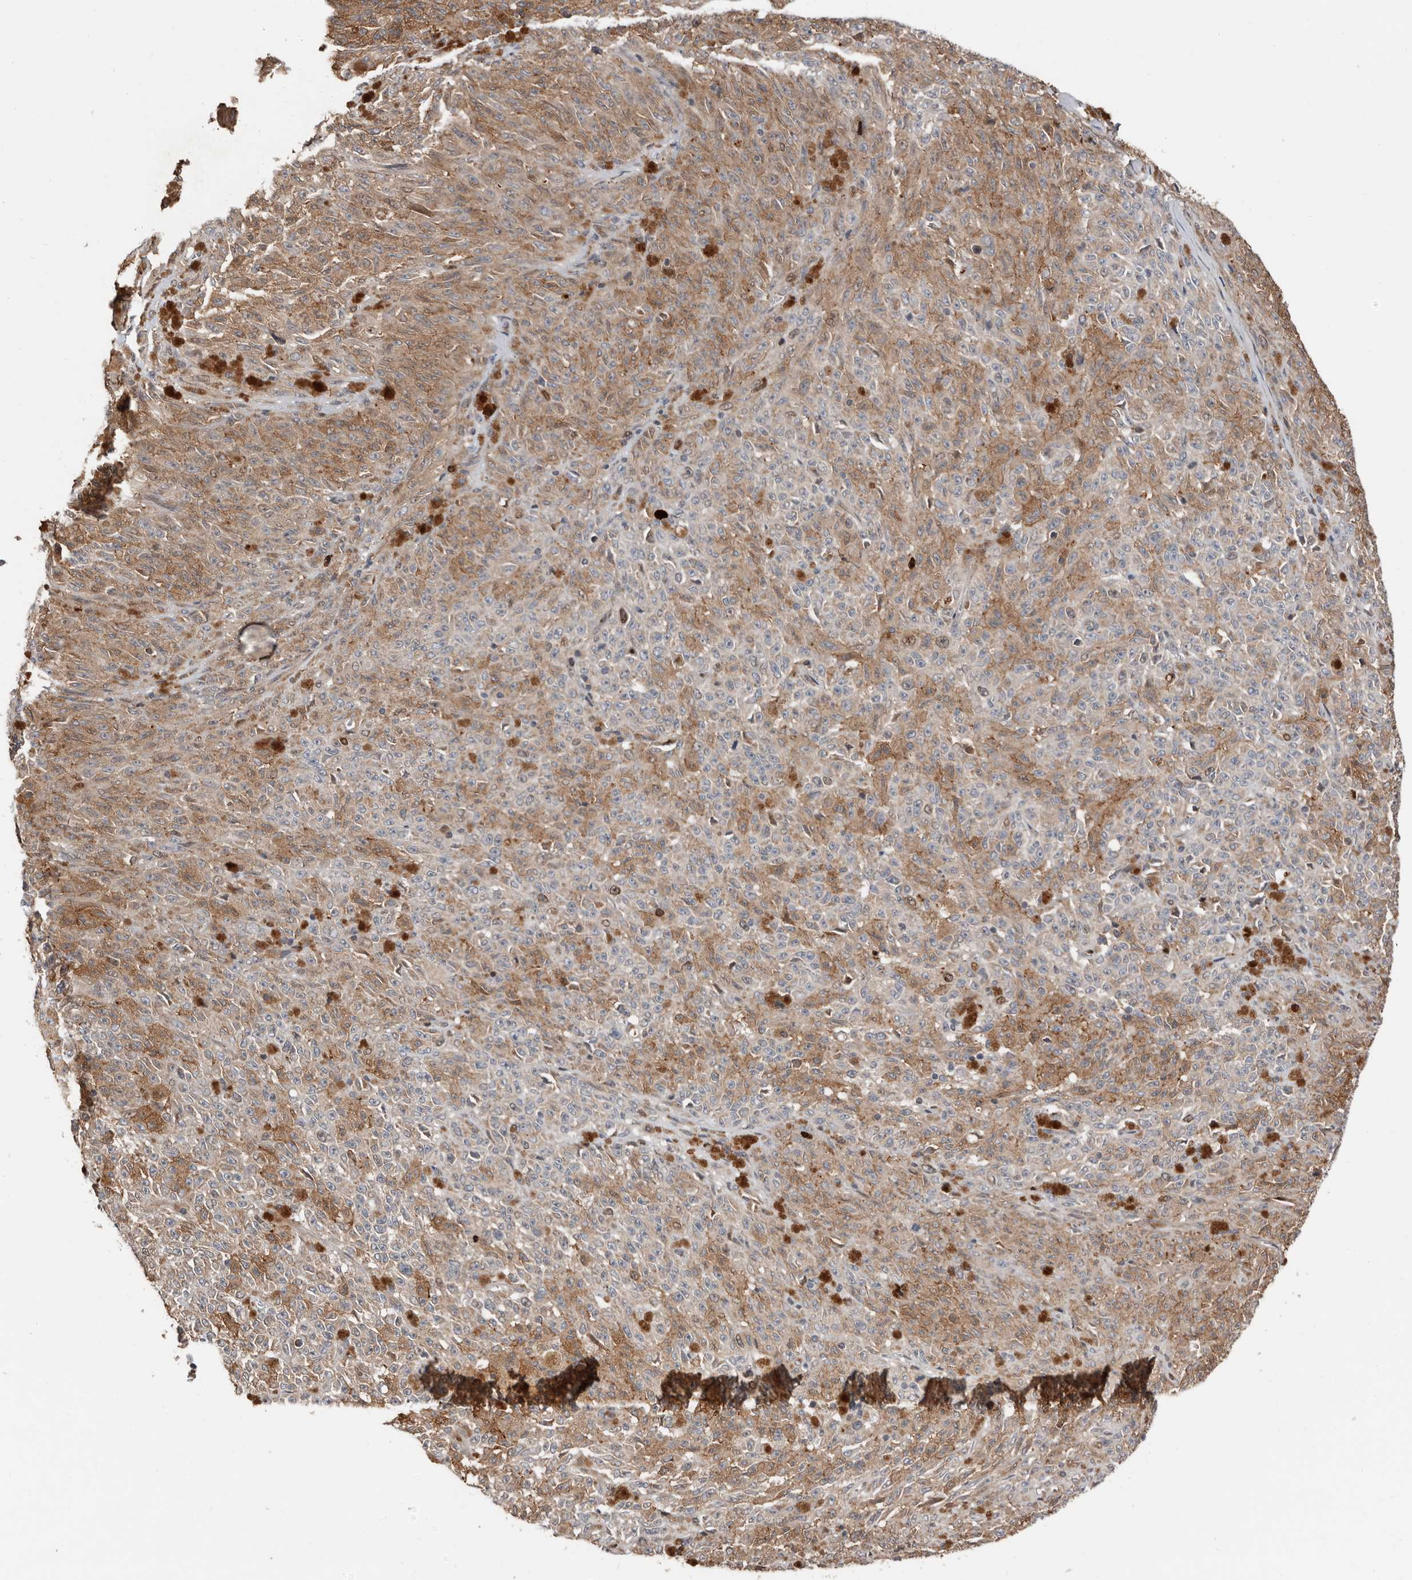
{"staining": {"intensity": "moderate", "quantity": "25%-75%", "location": "cytoplasmic/membranous"}, "tissue": "melanoma", "cell_type": "Tumor cells", "image_type": "cancer", "snomed": [{"axis": "morphology", "description": "Malignant melanoma, NOS"}, {"axis": "topography", "description": "Skin"}], "caption": "The immunohistochemical stain shows moderate cytoplasmic/membranous expression in tumor cells of malignant melanoma tissue.", "gene": "SMYD4", "patient": {"sex": "female", "age": 82}}